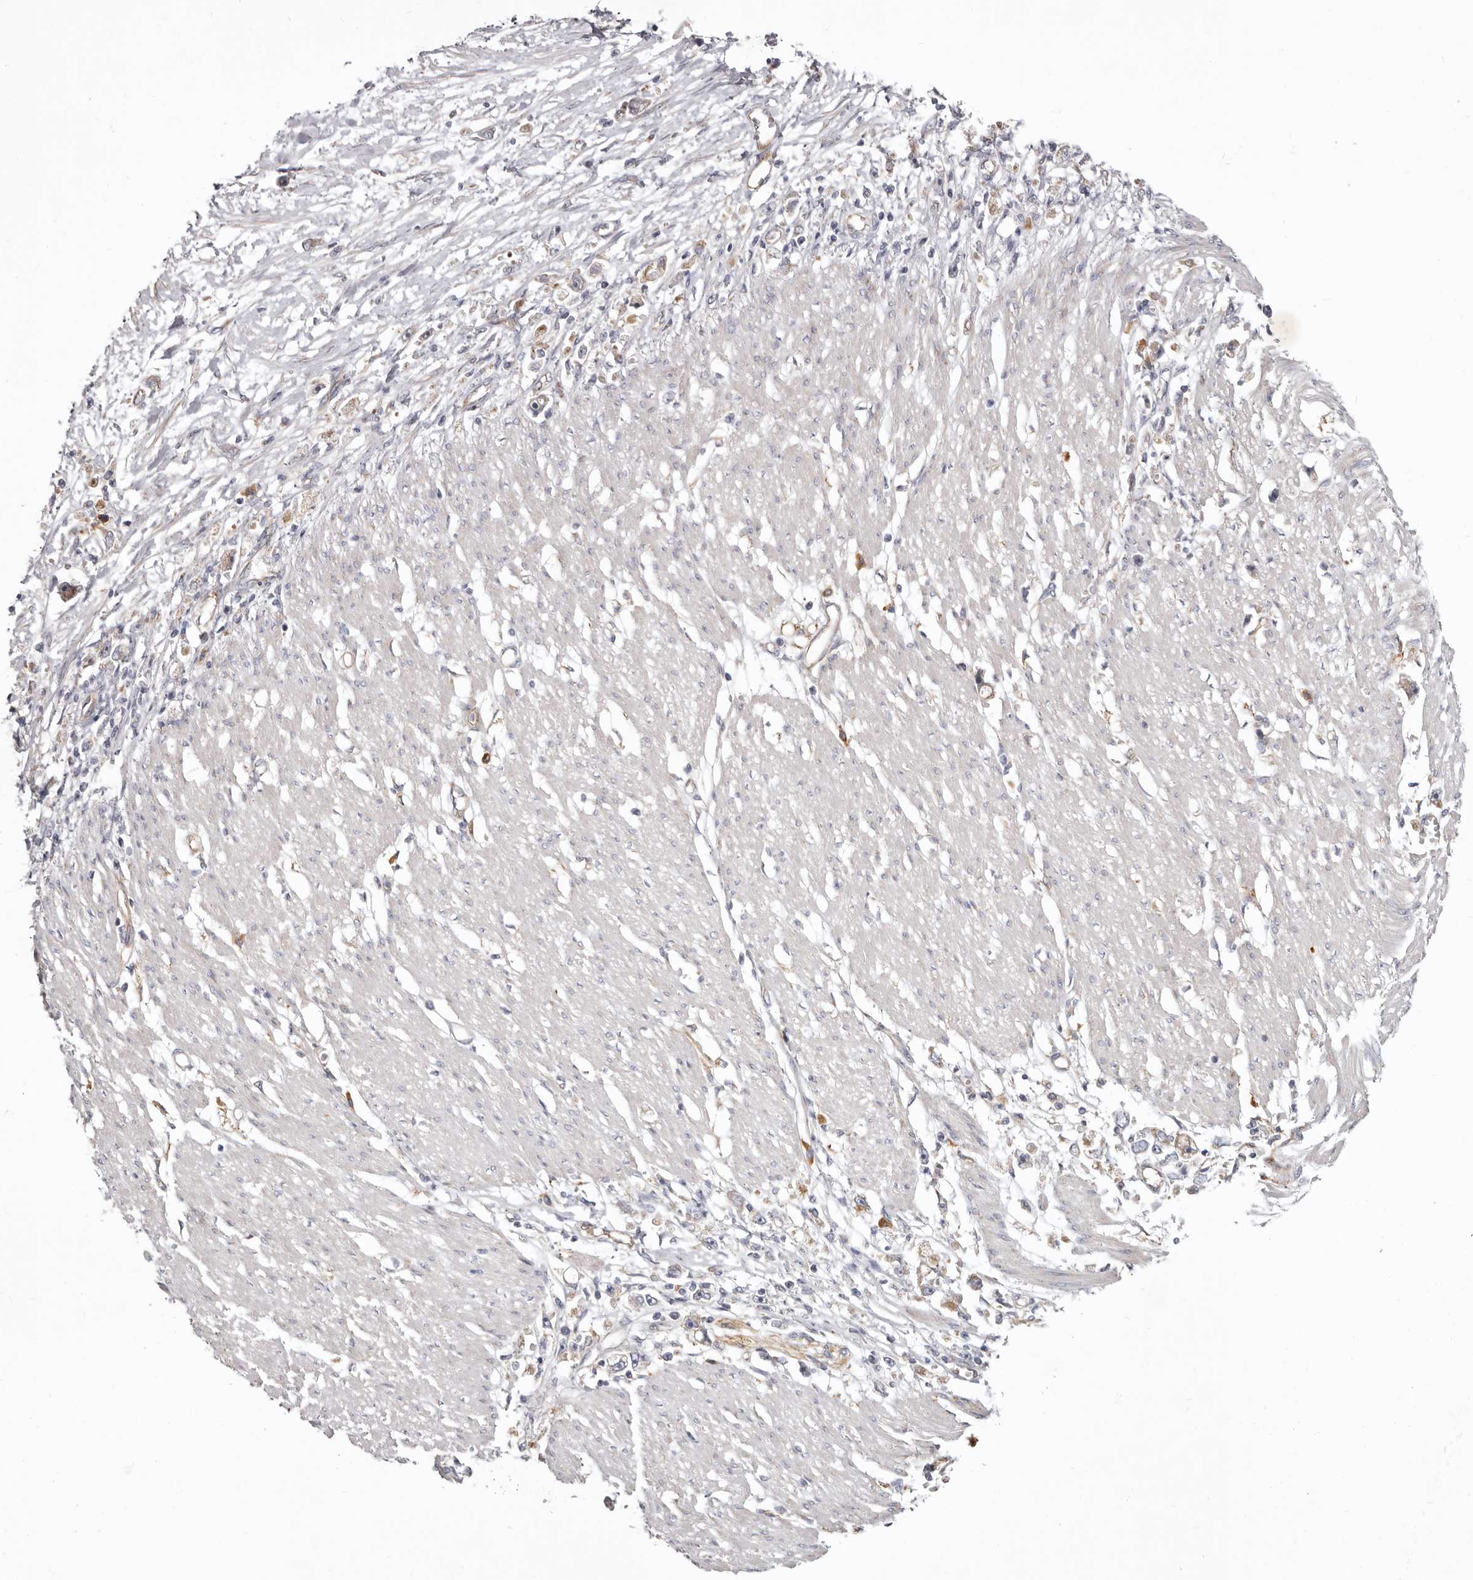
{"staining": {"intensity": "moderate", "quantity": "<25%", "location": "cytoplasmic/membranous"}, "tissue": "stomach cancer", "cell_type": "Tumor cells", "image_type": "cancer", "snomed": [{"axis": "morphology", "description": "Adenocarcinoma, NOS"}, {"axis": "topography", "description": "Stomach"}], "caption": "An immunohistochemistry photomicrograph of tumor tissue is shown. Protein staining in brown highlights moderate cytoplasmic/membranous positivity in adenocarcinoma (stomach) within tumor cells. (Brightfield microscopy of DAB IHC at high magnification).", "gene": "FMO2", "patient": {"sex": "female", "age": 59}}